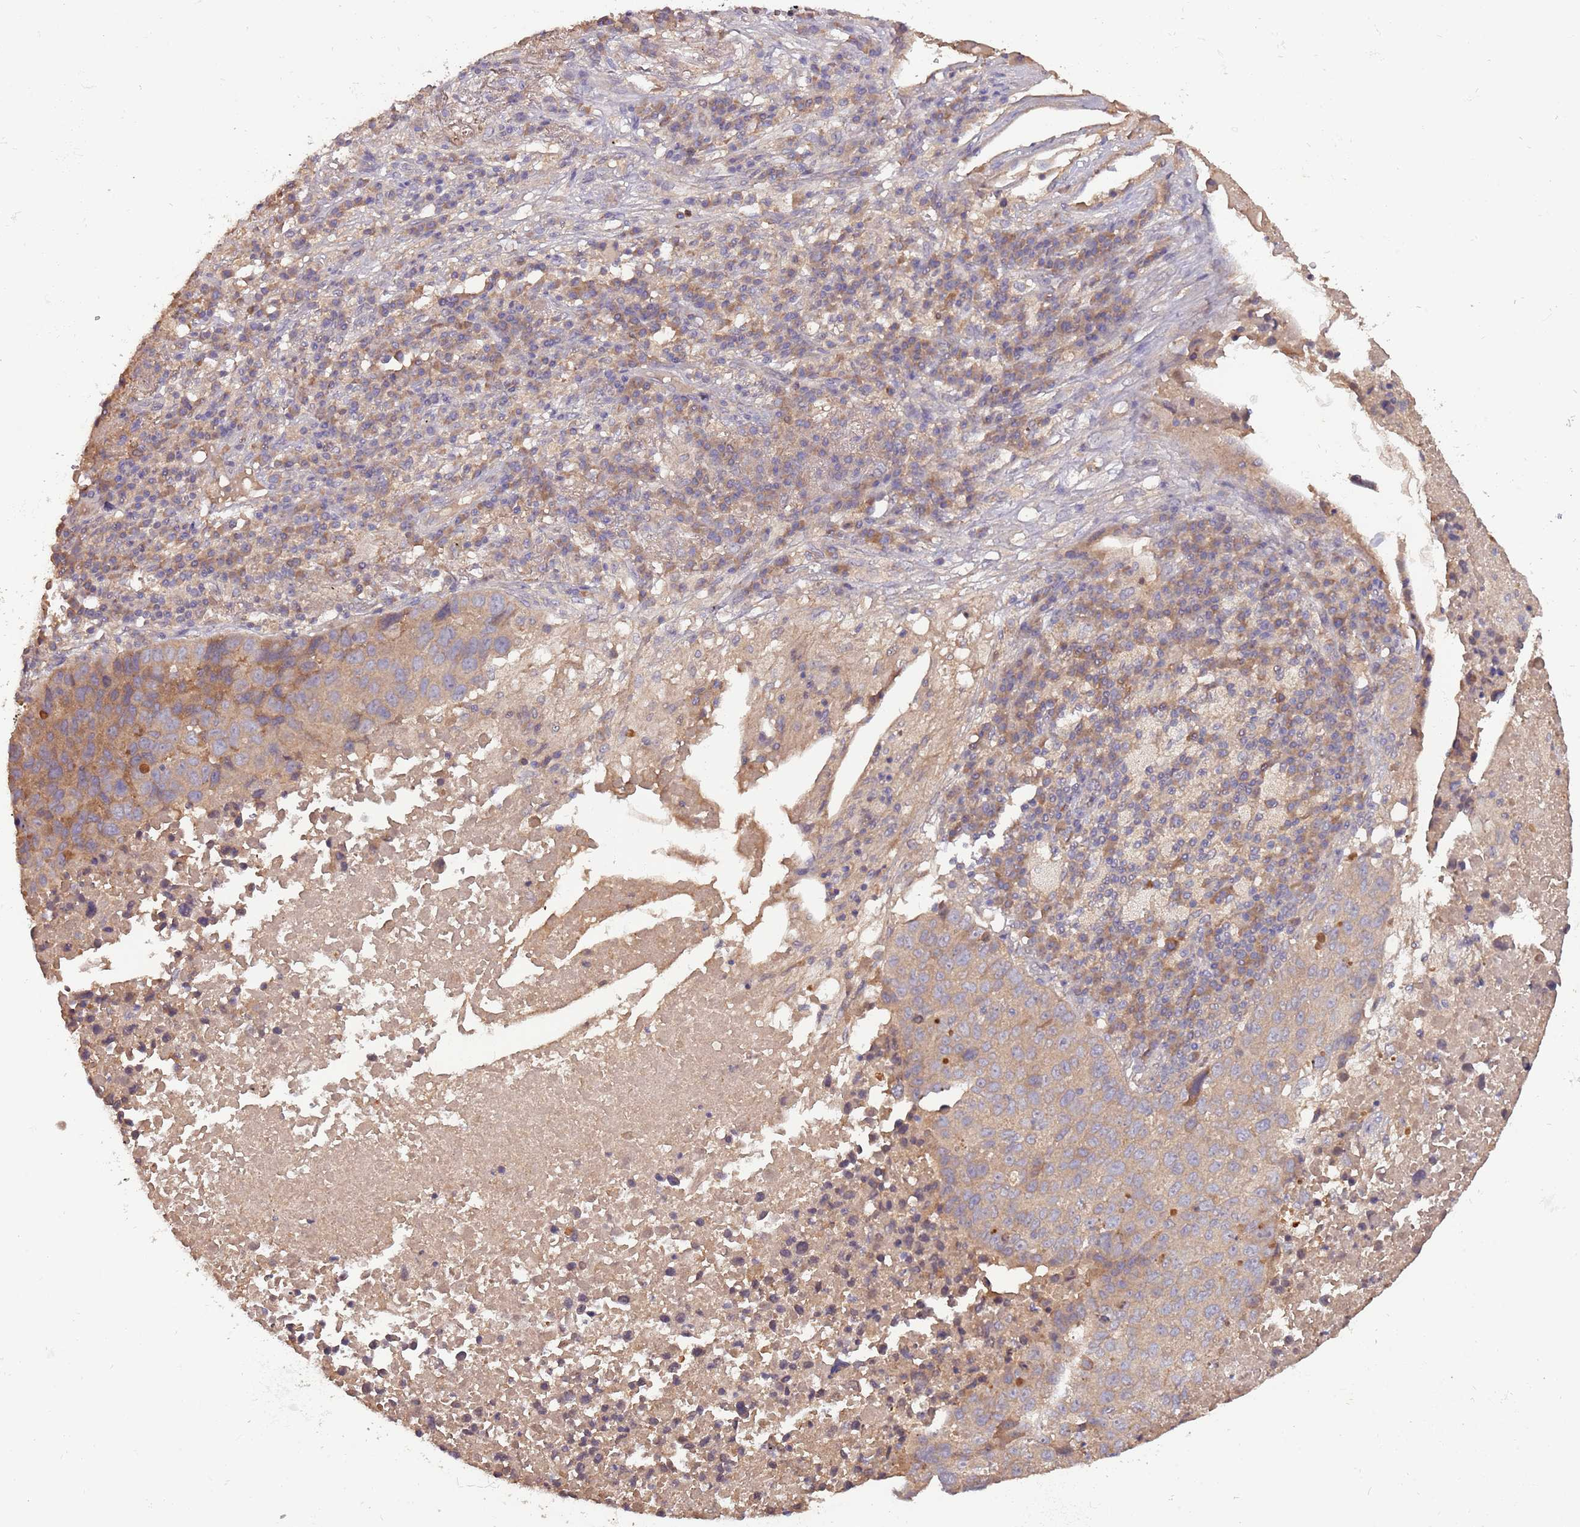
{"staining": {"intensity": "weak", "quantity": "25%-75%", "location": "cytoplasmic/membranous"}, "tissue": "lung cancer", "cell_type": "Tumor cells", "image_type": "cancer", "snomed": [{"axis": "morphology", "description": "Squamous cell carcinoma, NOS"}, {"axis": "topography", "description": "Lung"}], "caption": "Lung cancer stained for a protein (brown) shows weak cytoplasmic/membranous positive expression in approximately 25%-75% of tumor cells.", "gene": "USP32", "patient": {"sex": "male", "age": 73}}